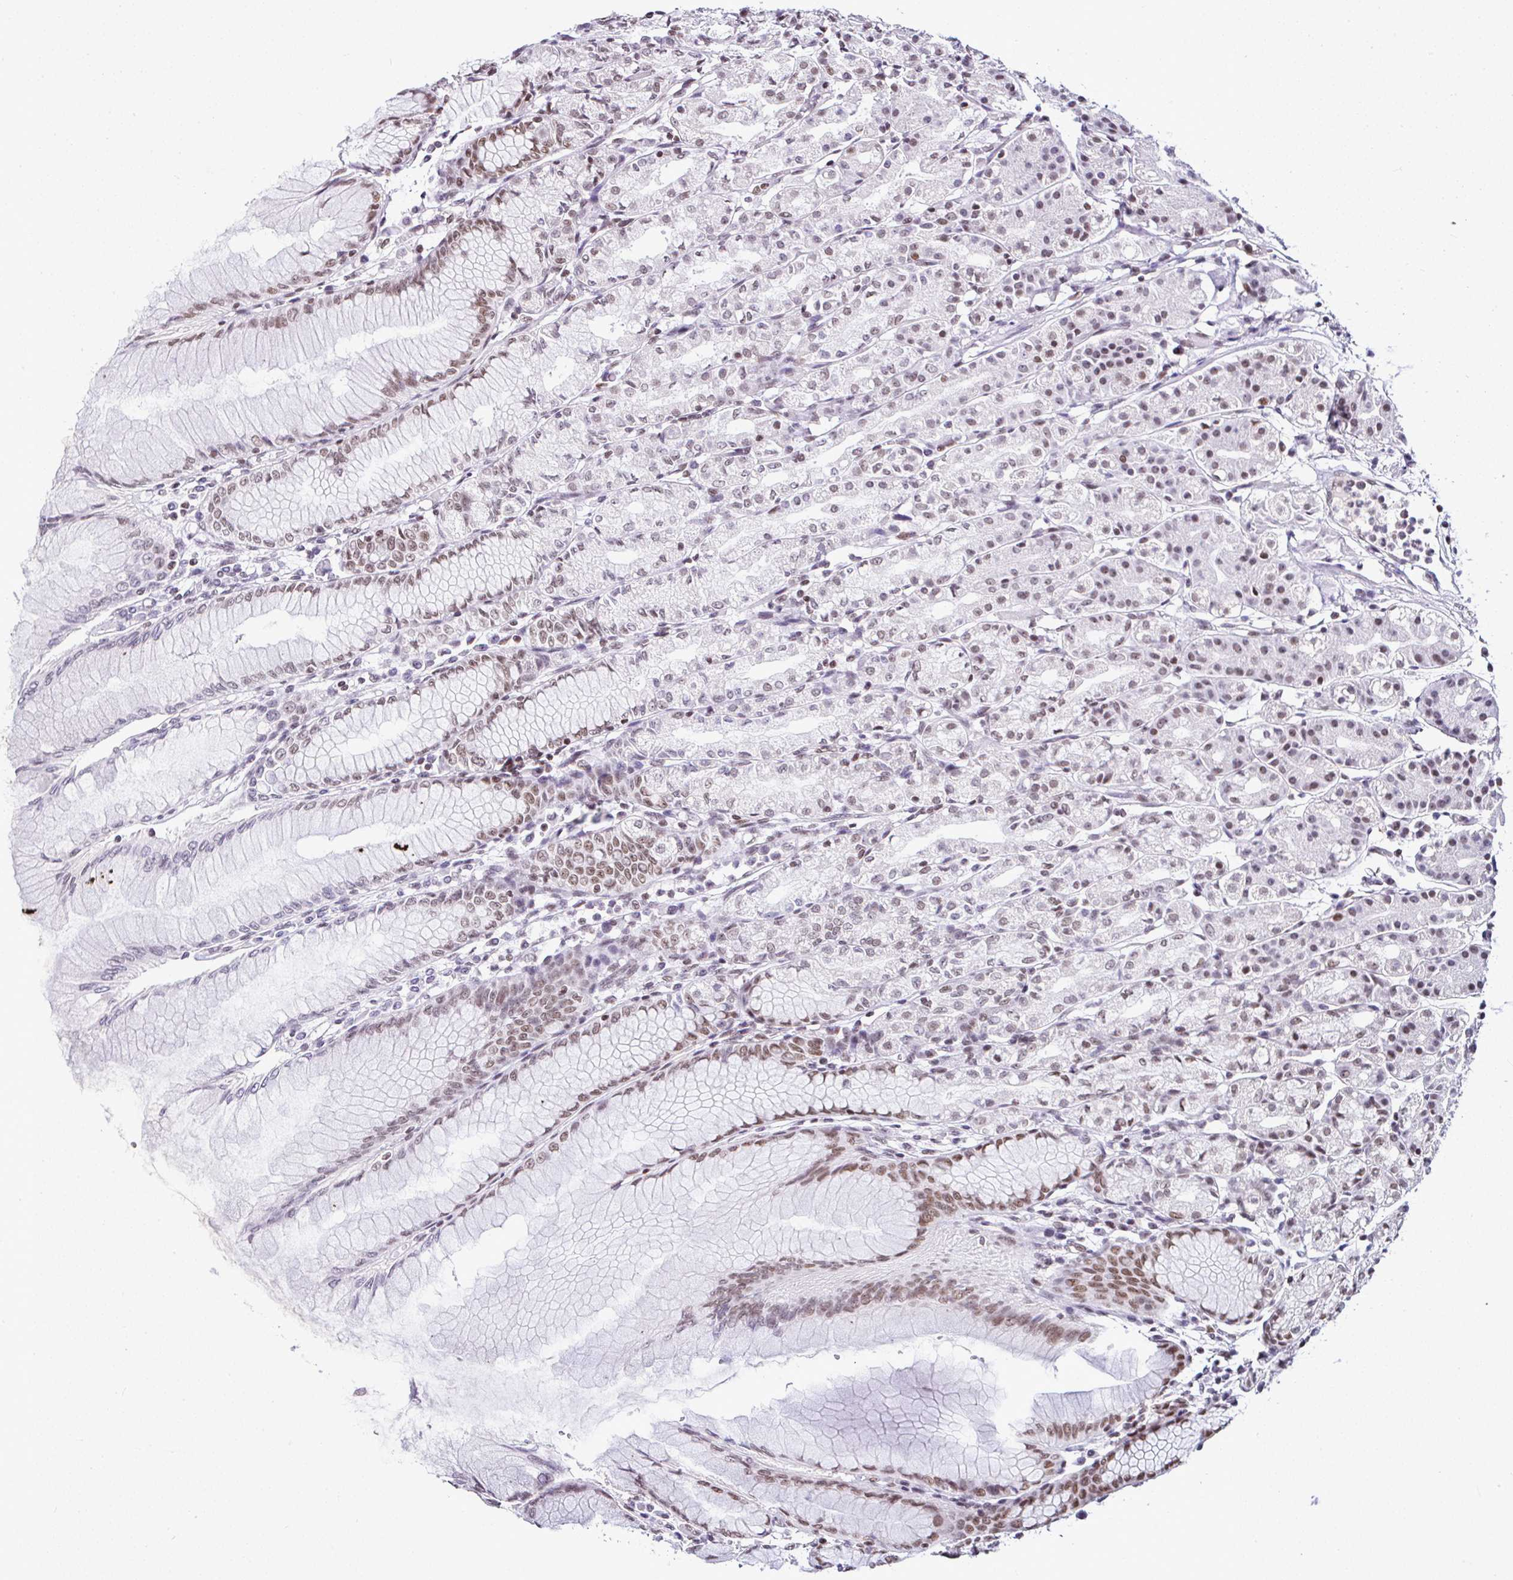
{"staining": {"intensity": "moderate", "quantity": "25%-75%", "location": "nuclear"}, "tissue": "stomach", "cell_type": "Glandular cells", "image_type": "normal", "snomed": [{"axis": "morphology", "description": "Normal tissue, NOS"}, {"axis": "topography", "description": "Stomach"}], "caption": "The histopathology image exhibits a brown stain indicating the presence of a protein in the nuclear of glandular cells in stomach.", "gene": "DR1", "patient": {"sex": "female", "age": 57}}